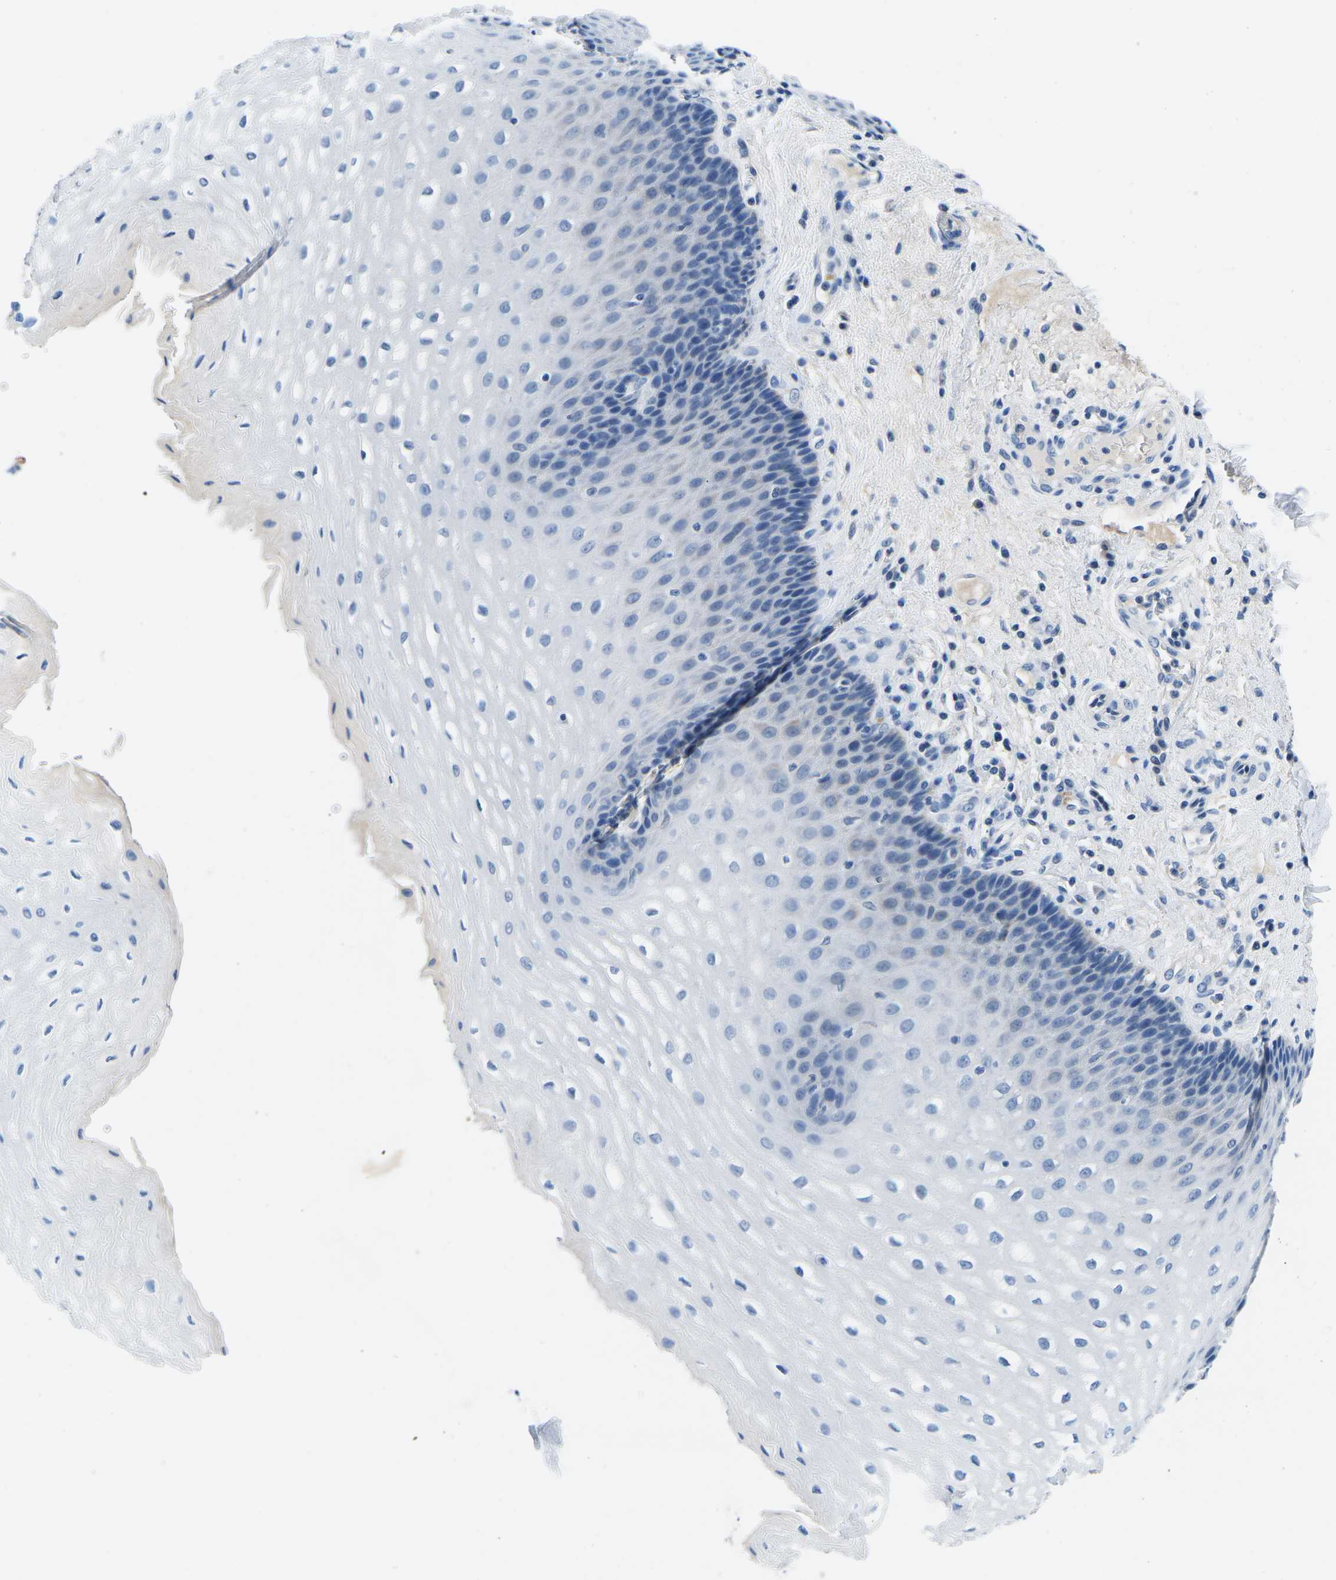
{"staining": {"intensity": "negative", "quantity": "none", "location": "none"}, "tissue": "esophagus", "cell_type": "Squamous epithelial cells", "image_type": "normal", "snomed": [{"axis": "morphology", "description": "Normal tissue, NOS"}, {"axis": "topography", "description": "Esophagus"}], "caption": "Immunohistochemical staining of normal esophagus demonstrates no significant expression in squamous epithelial cells. (Brightfield microscopy of DAB (3,3'-diaminobenzidine) immunohistochemistry at high magnification).", "gene": "TM6SF1", "patient": {"sex": "male", "age": 54}}